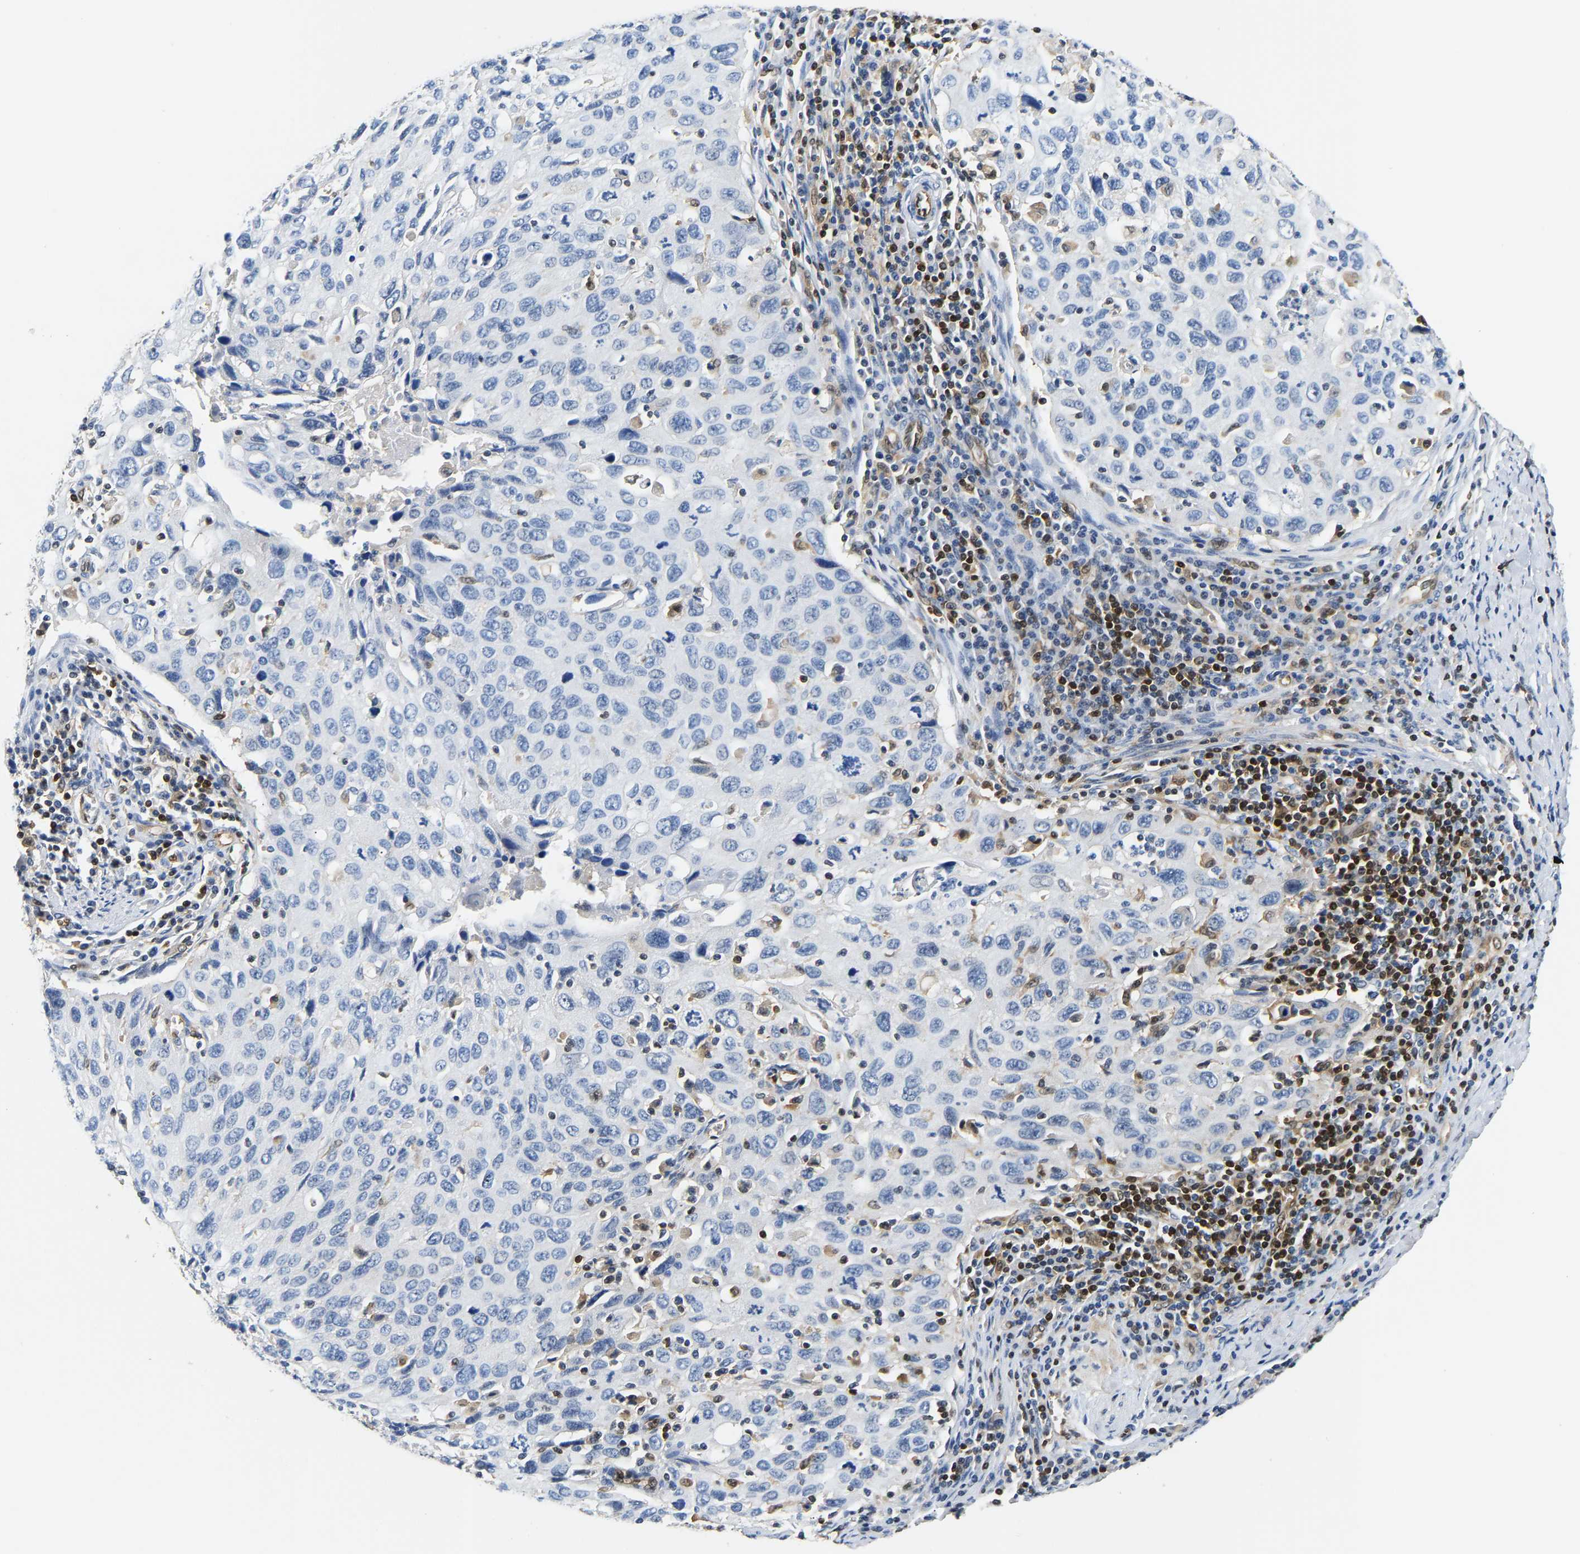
{"staining": {"intensity": "negative", "quantity": "none", "location": "none"}, "tissue": "cervical cancer", "cell_type": "Tumor cells", "image_type": "cancer", "snomed": [{"axis": "morphology", "description": "Squamous cell carcinoma, NOS"}, {"axis": "topography", "description": "Cervix"}], "caption": "DAB (3,3'-diaminobenzidine) immunohistochemical staining of human cervical cancer demonstrates no significant expression in tumor cells. (DAB (3,3'-diaminobenzidine) IHC with hematoxylin counter stain).", "gene": "GIMAP7", "patient": {"sex": "female", "age": 53}}